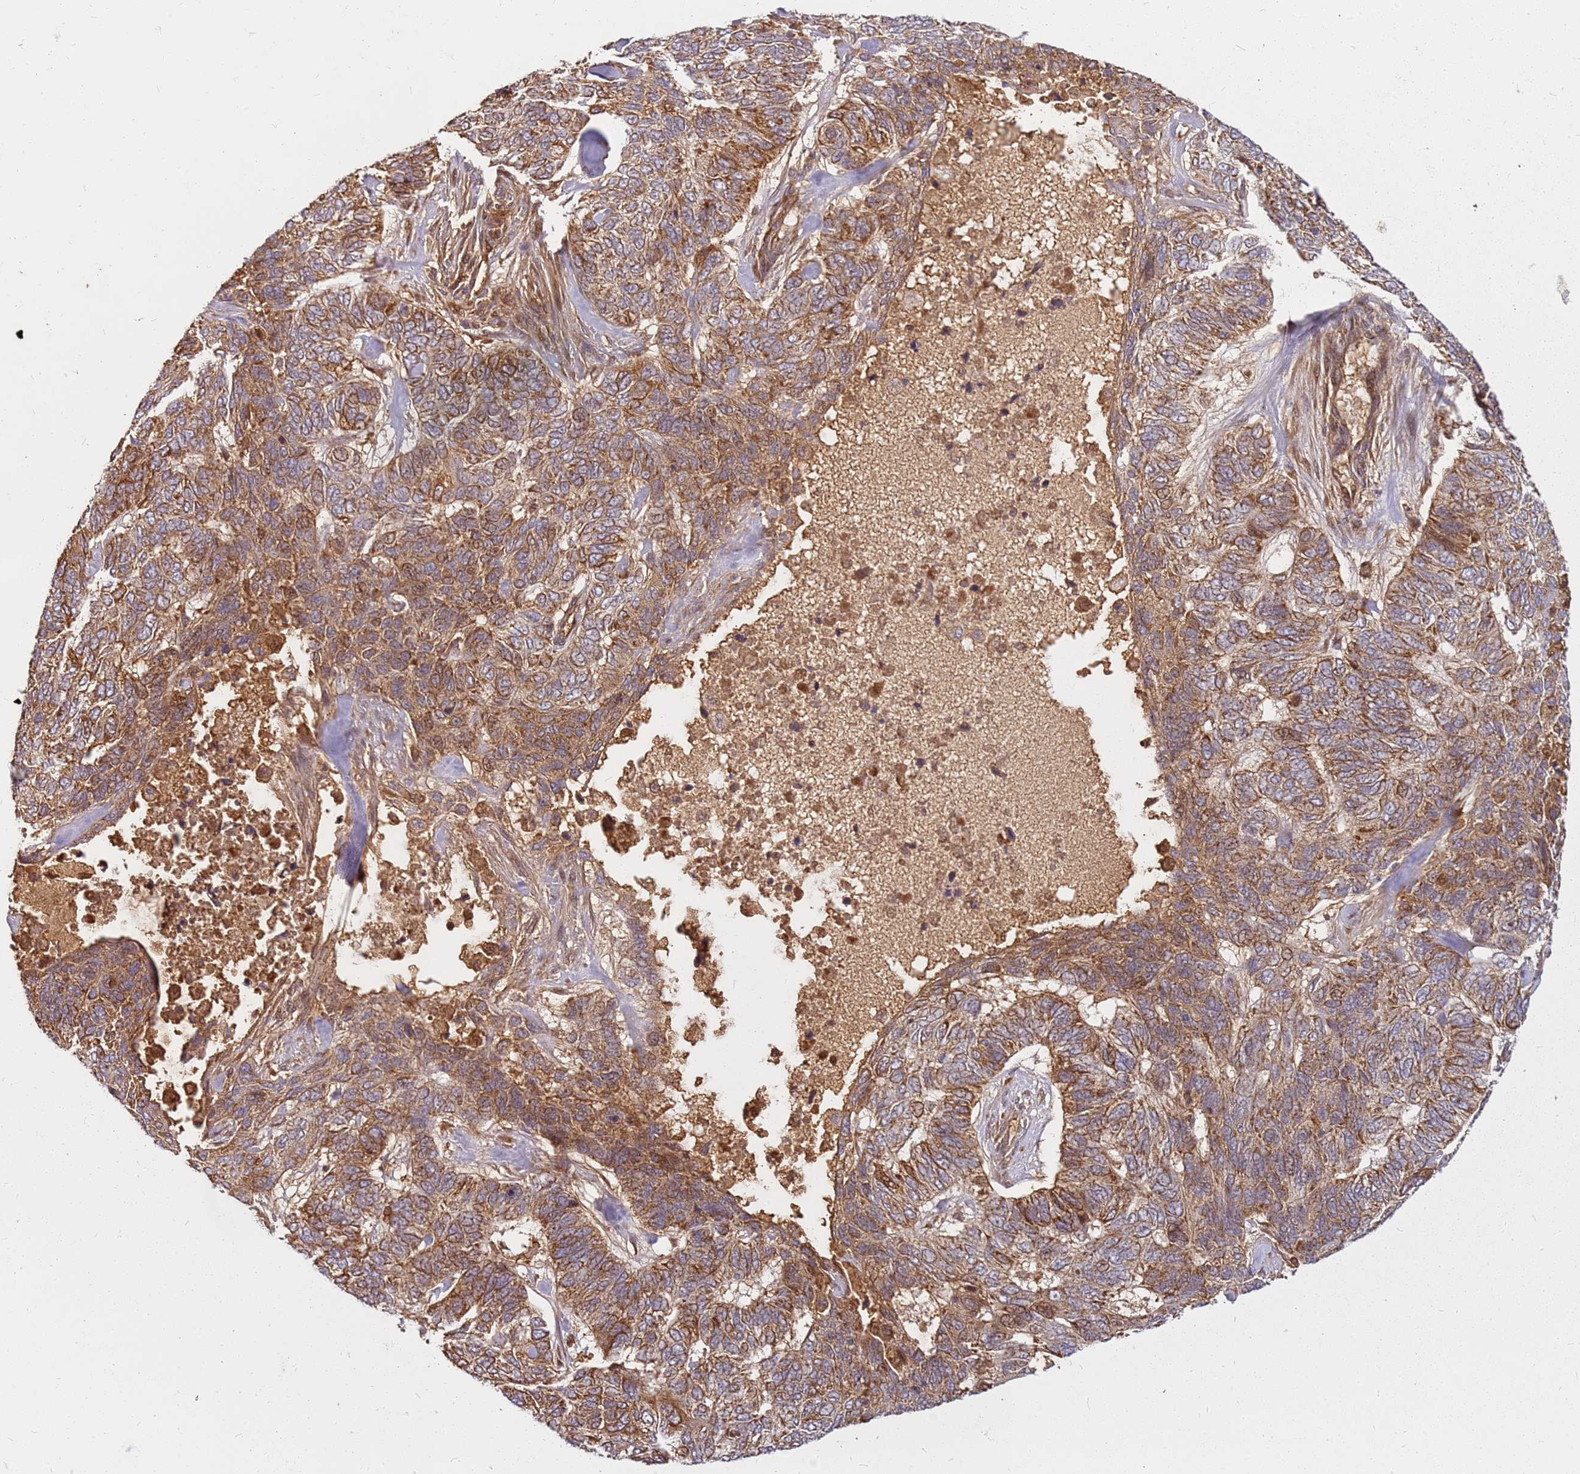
{"staining": {"intensity": "moderate", "quantity": ">75%", "location": "cytoplasmic/membranous"}, "tissue": "skin cancer", "cell_type": "Tumor cells", "image_type": "cancer", "snomed": [{"axis": "morphology", "description": "Basal cell carcinoma"}, {"axis": "topography", "description": "Skin"}], "caption": "This is an image of immunohistochemistry staining of skin basal cell carcinoma, which shows moderate positivity in the cytoplasmic/membranous of tumor cells.", "gene": "CCDC159", "patient": {"sex": "female", "age": 65}}